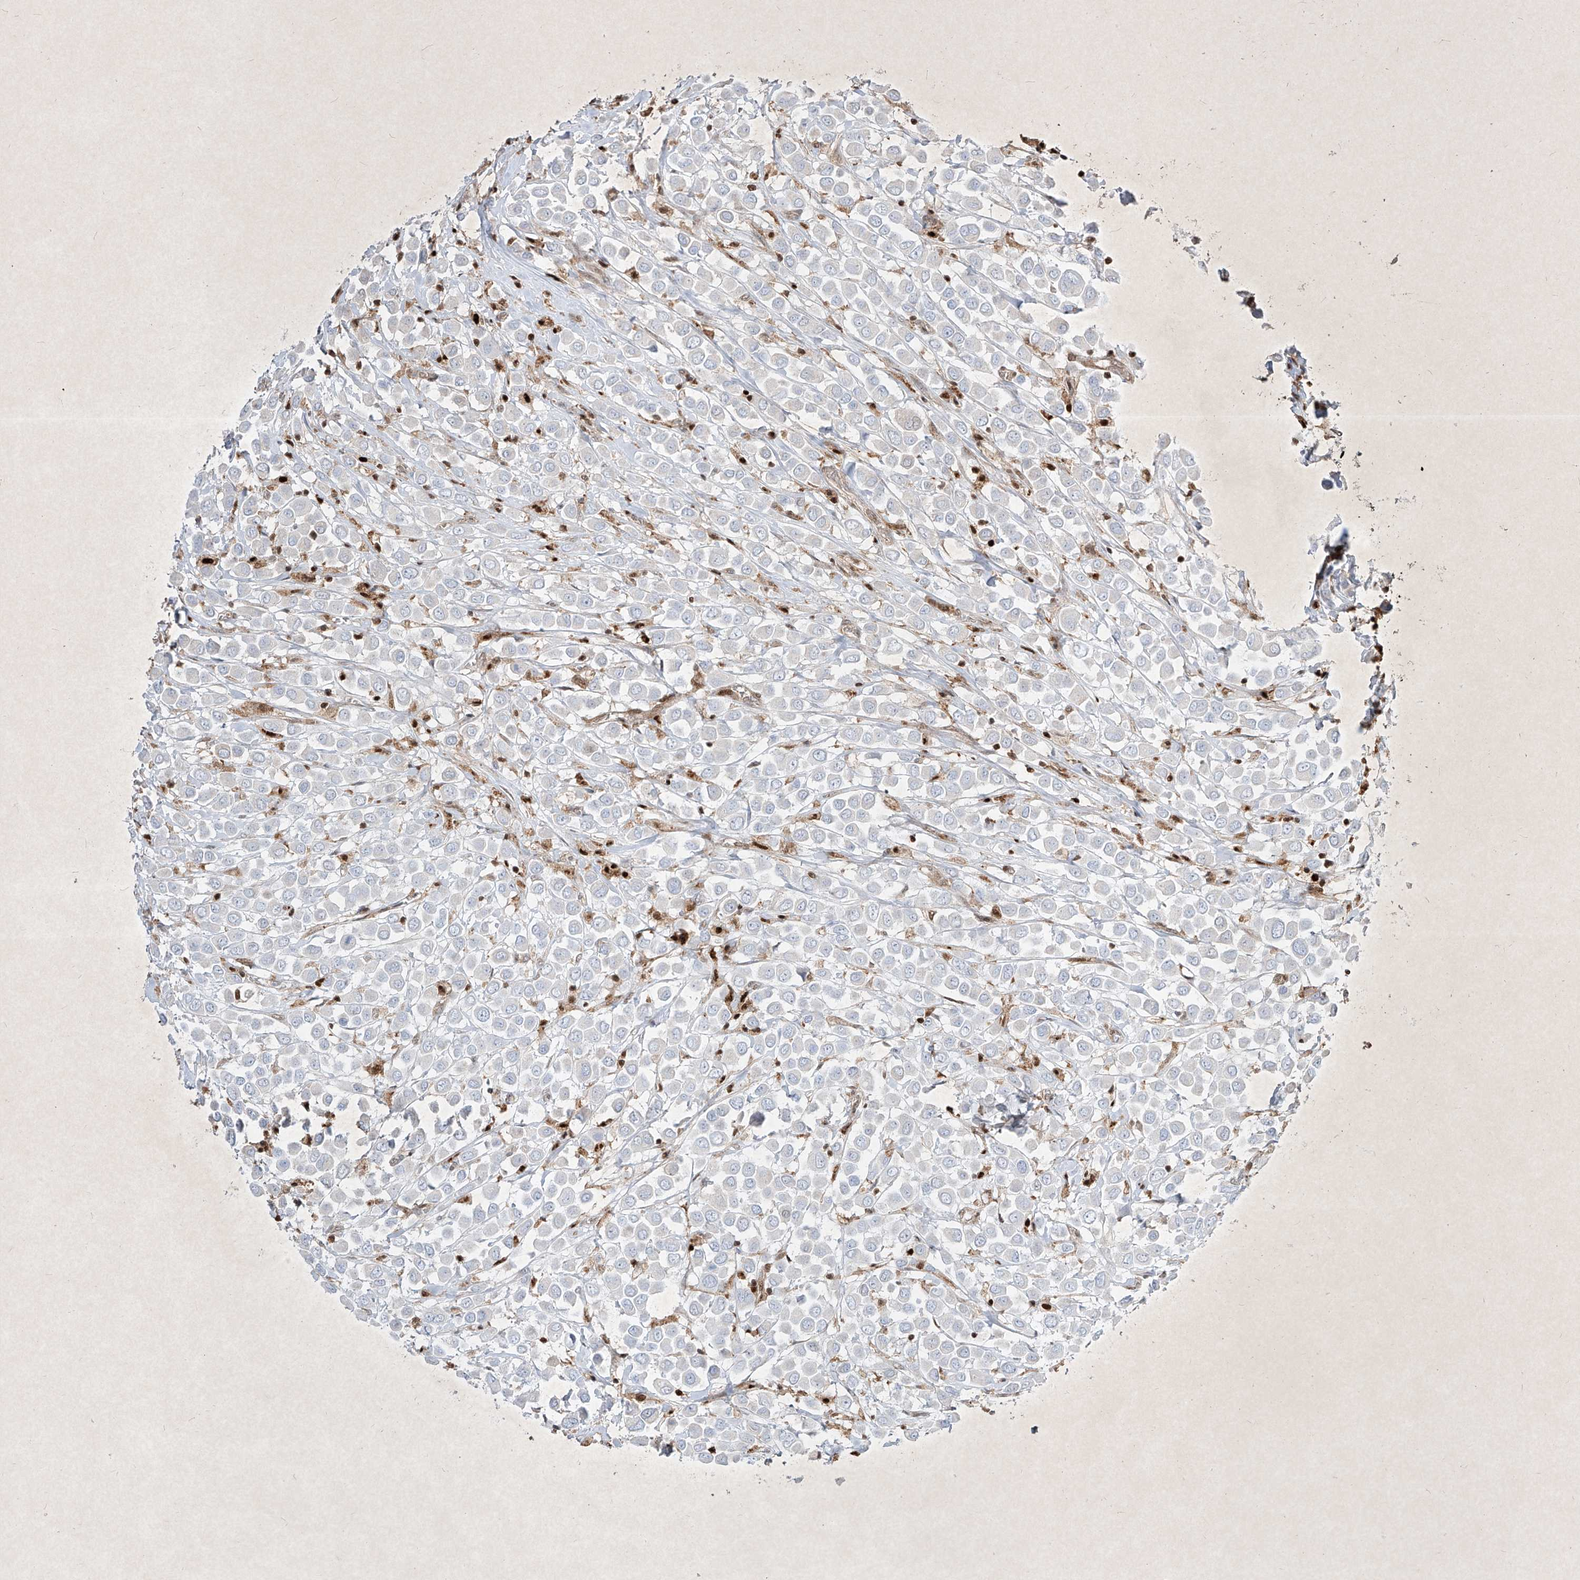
{"staining": {"intensity": "negative", "quantity": "none", "location": "none"}, "tissue": "breast cancer", "cell_type": "Tumor cells", "image_type": "cancer", "snomed": [{"axis": "morphology", "description": "Duct carcinoma"}, {"axis": "topography", "description": "Breast"}], "caption": "DAB immunohistochemical staining of human breast cancer (invasive ductal carcinoma) exhibits no significant positivity in tumor cells.", "gene": "PSMB10", "patient": {"sex": "female", "age": 61}}